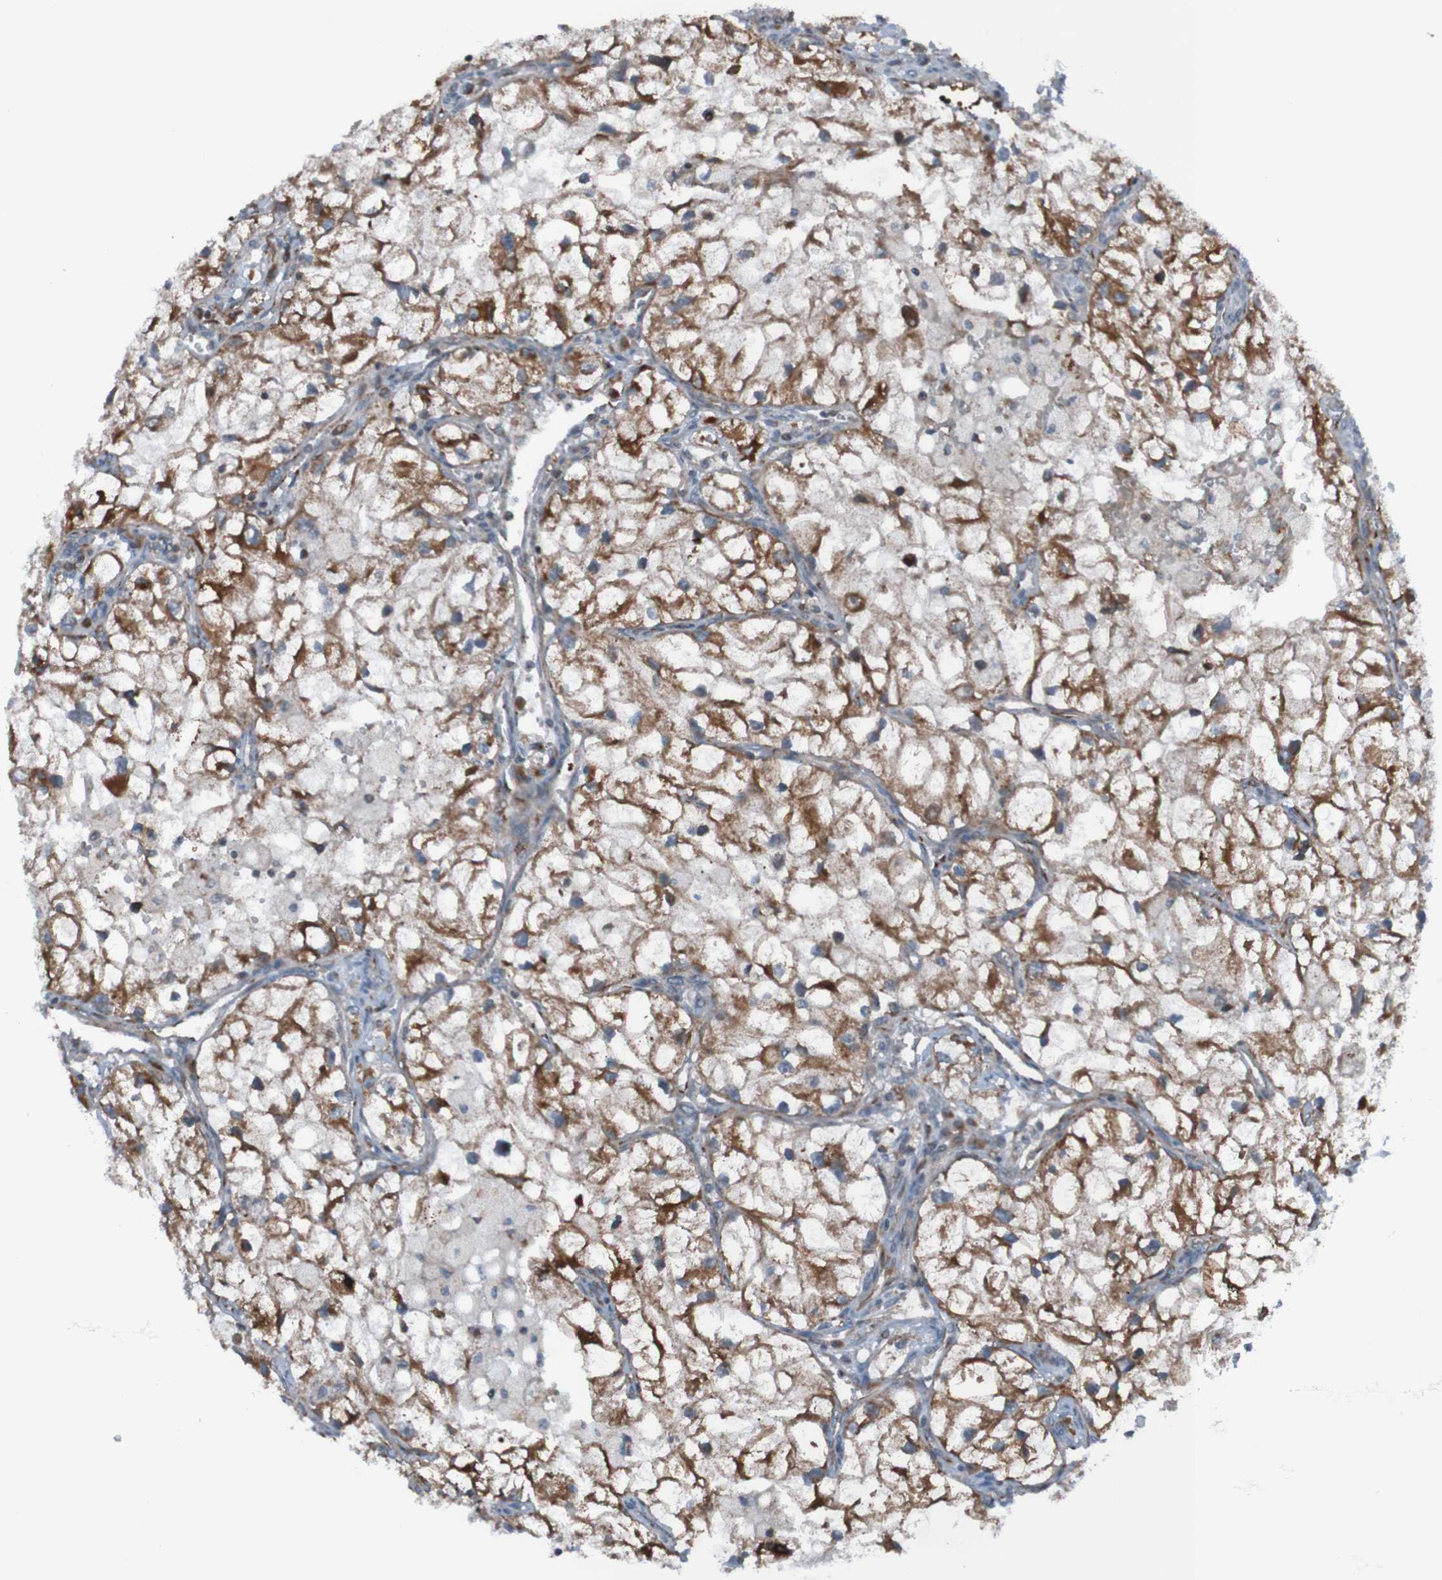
{"staining": {"intensity": "moderate", "quantity": "25%-75%", "location": "cytoplasmic/membranous"}, "tissue": "renal cancer", "cell_type": "Tumor cells", "image_type": "cancer", "snomed": [{"axis": "morphology", "description": "Adenocarcinoma, NOS"}, {"axis": "topography", "description": "Kidney"}], "caption": "DAB (3,3'-diaminobenzidine) immunohistochemical staining of adenocarcinoma (renal) demonstrates moderate cytoplasmic/membranous protein positivity in about 25%-75% of tumor cells.", "gene": "UNG", "patient": {"sex": "female", "age": 70}}